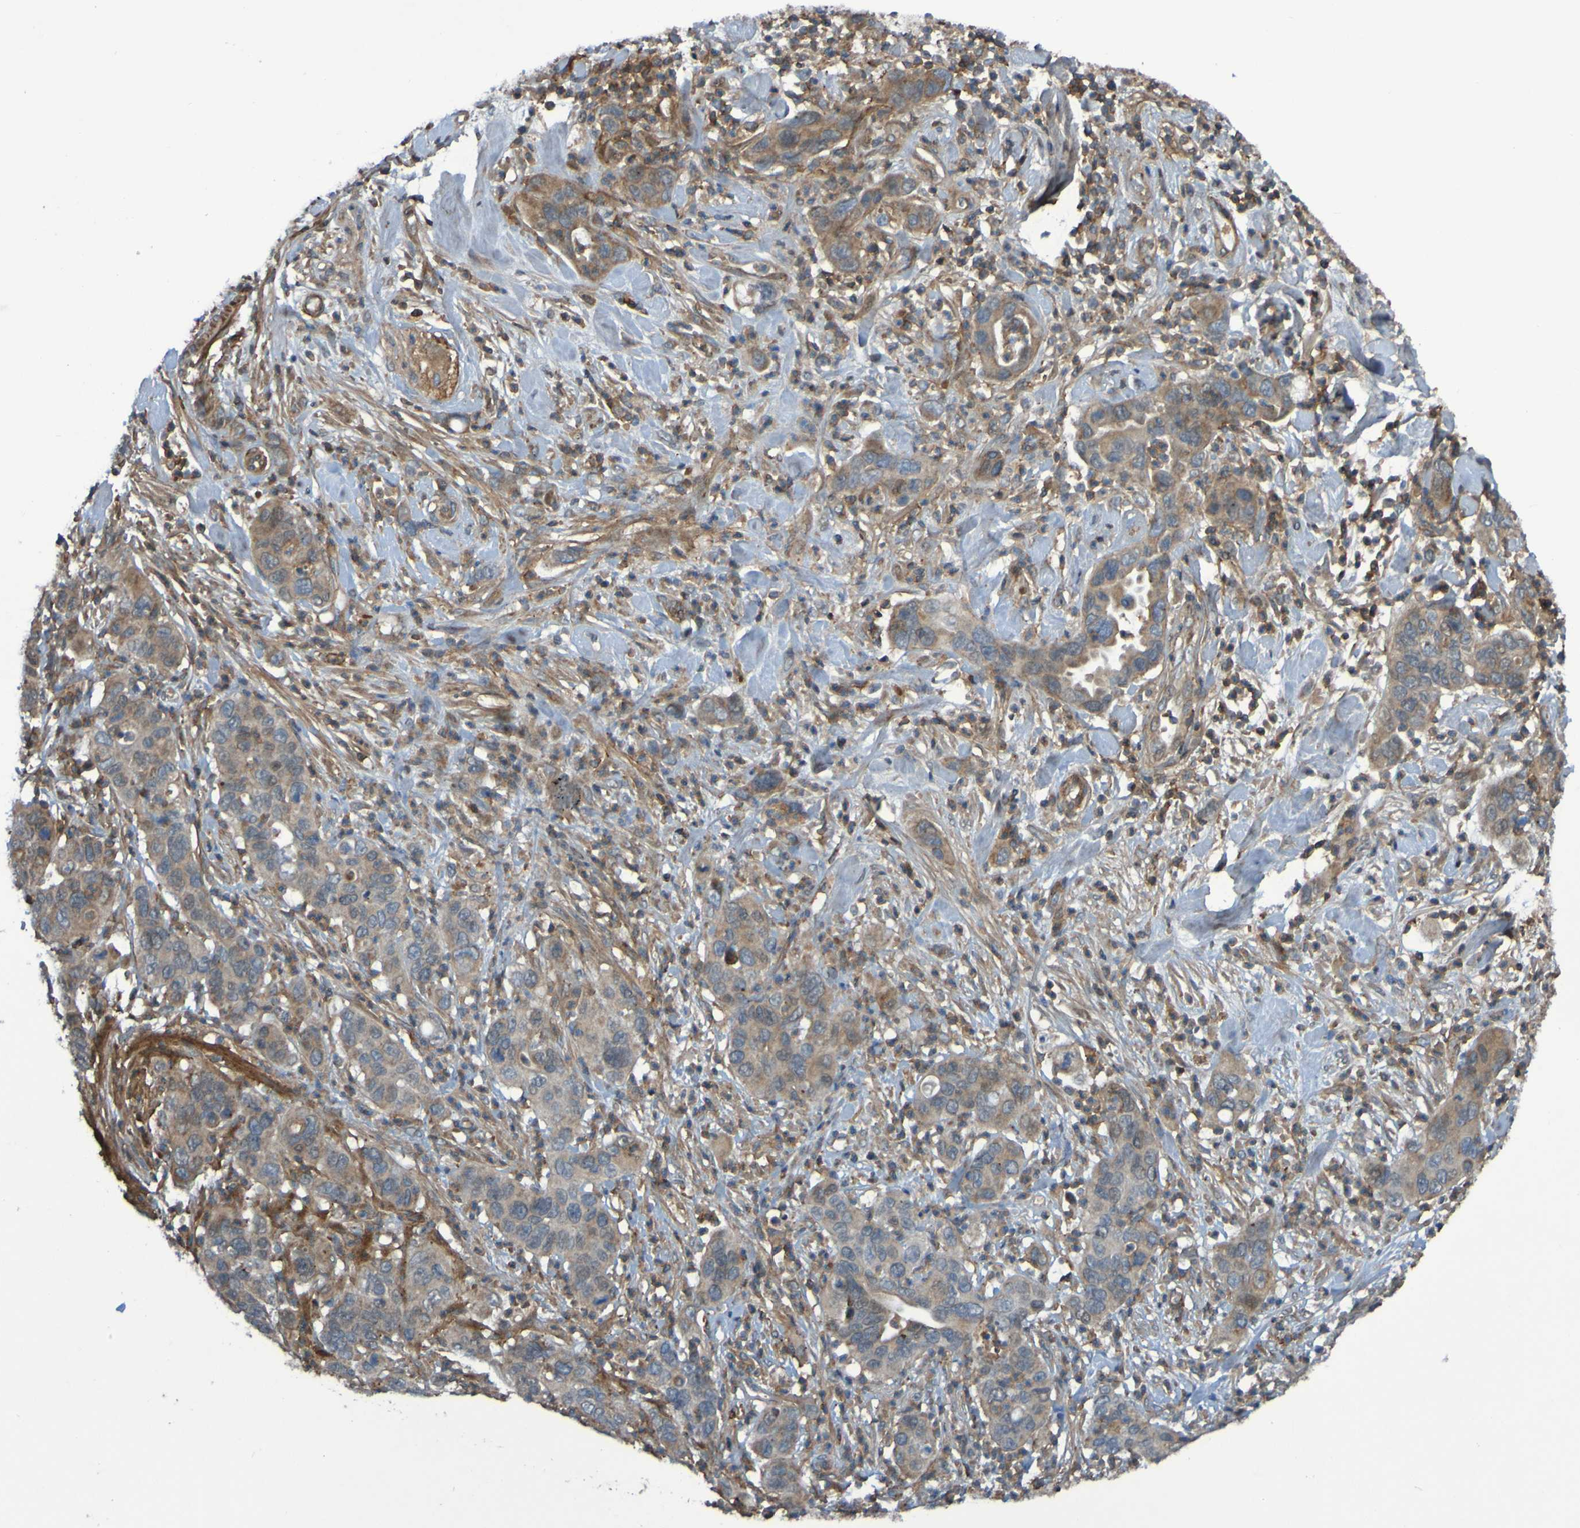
{"staining": {"intensity": "weak", "quantity": ">75%", "location": "cytoplasmic/membranous"}, "tissue": "pancreatic cancer", "cell_type": "Tumor cells", "image_type": "cancer", "snomed": [{"axis": "morphology", "description": "Adenocarcinoma, NOS"}, {"axis": "topography", "description": "Pancreas"}], "caption": "IHC staining of adenocarcinoma (pancreatic), which shows low levels of weak cytoplasmic/membranous staining in approximately >75% of tumor cells indicating weak cytoplasmic/membranous protein expression. The staining was performed using DAB (brown) for protein detection and nuclei were counterstained in hematoxylin (blue).", "gene": "PDGFB", "patient": {"sex": "female", "age": 71}}